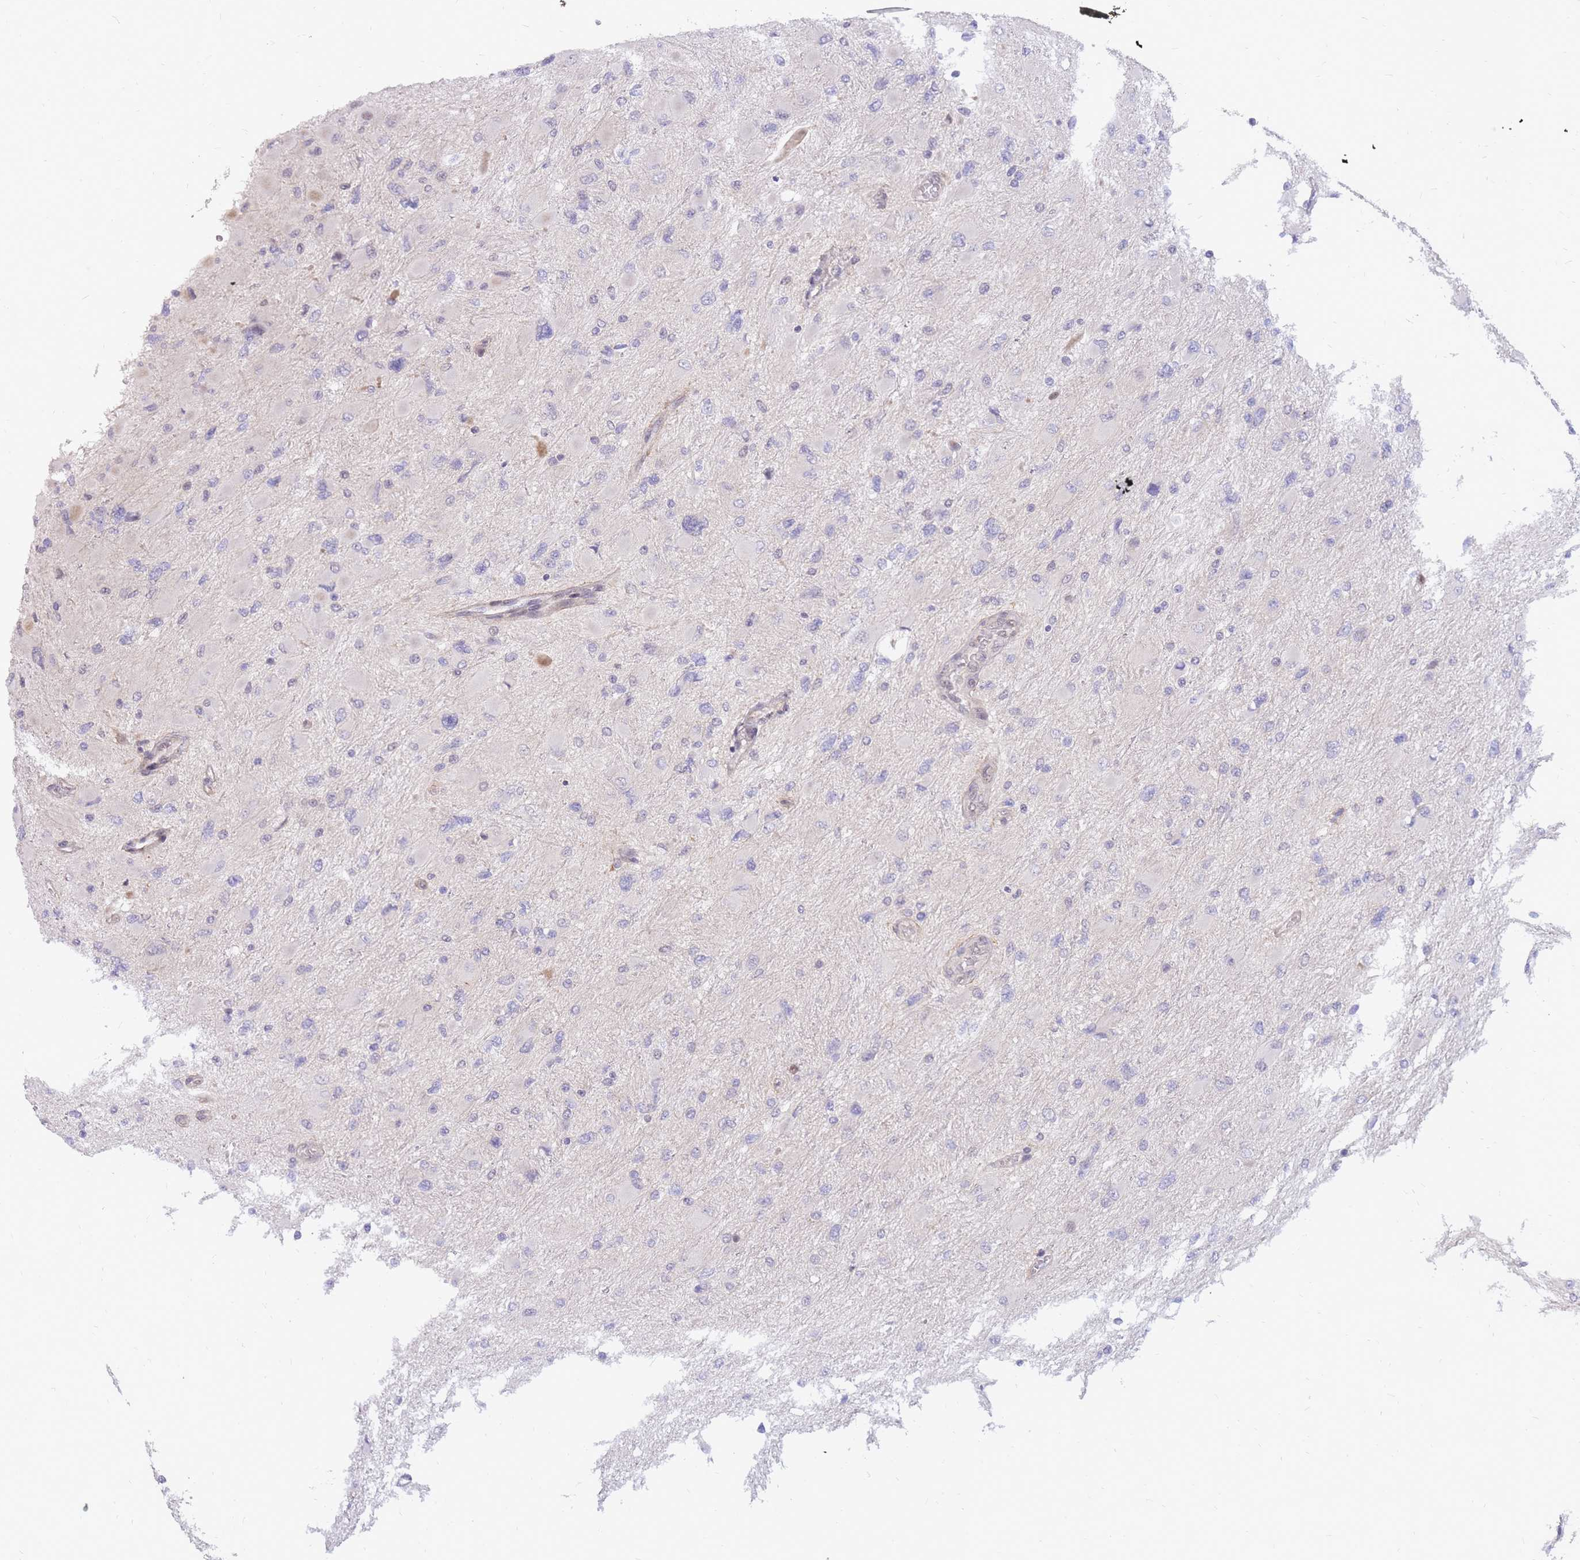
{"staining": {"intensity": "negative", "quantity": "none", "location": "none"}, "tissue": "glioma", "cell_type": "Tumor cells", "image_type": "cancer", "snomed": [{"axis": "morphology", "description": "Glioma, malignant, High grade"}, {"axis": "topography", "description": "Cerebral cortex"}], "caption": "Immunohistochemical staining of human high-grade glioma (malignant) reveals no significant expression in tumor cells.", "gene": "ERICH6B", "patient": {"sex": "female", "age": 36}}